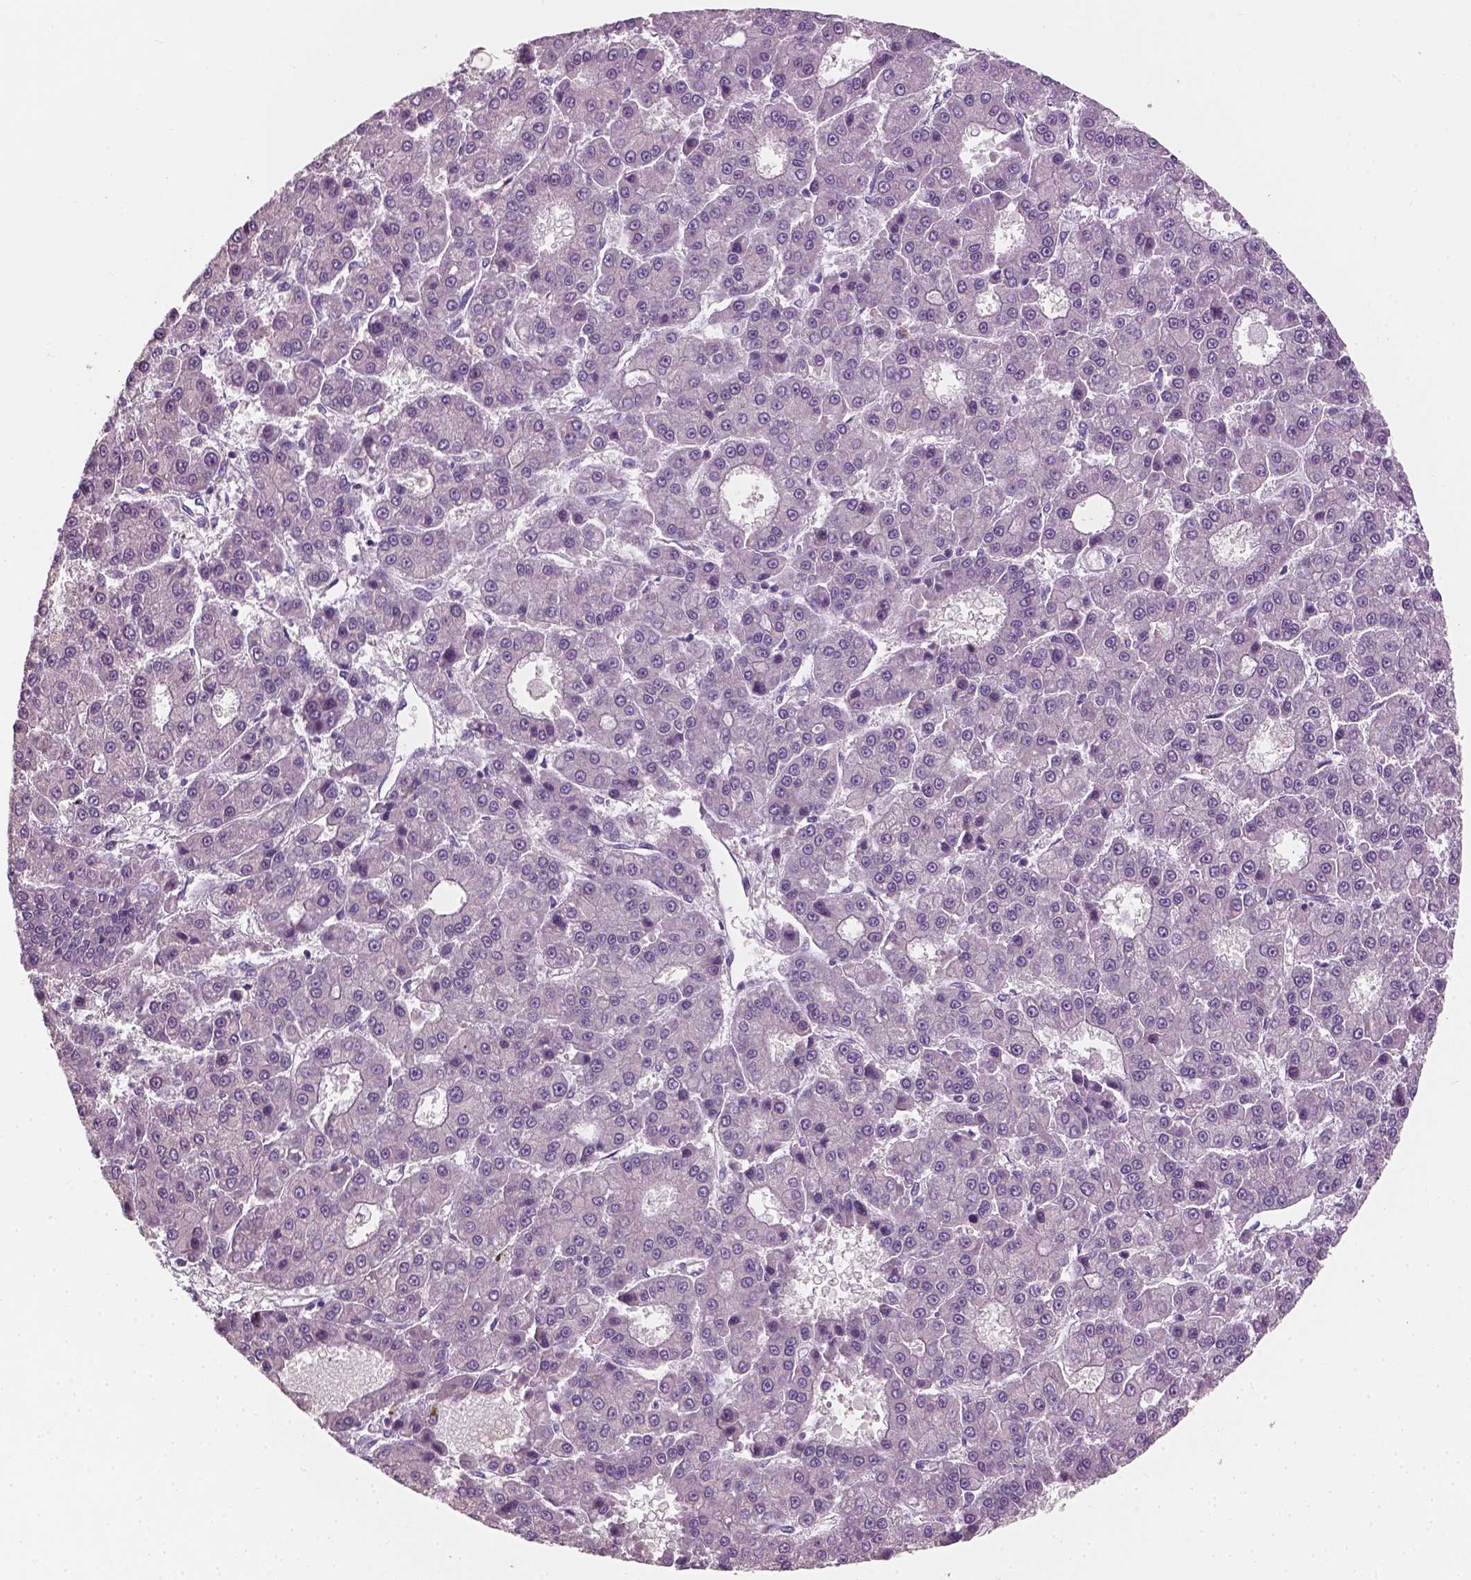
{"staining": {"intensity": "negative", "quantity": "none", "location": "none"}, "tissue": "liver cancer", "cell_type": "Tumor cells", "image_type": "cancer", "snomed": [{"axis": "morphology", "description": "Carcinoma, Hepatocellular, NOS"}, {"axis": "topography", "description": "Liver"}], "caption": "This micrograph is of hepatocellular carcinoma (liver) stained with immunohistochemistry to label a protein in brown with the nuclei are counter-stained blue. There is no staining in tumor cells.", "gene": "KRT17", "patient": {"sex": "male", "age": 70}}